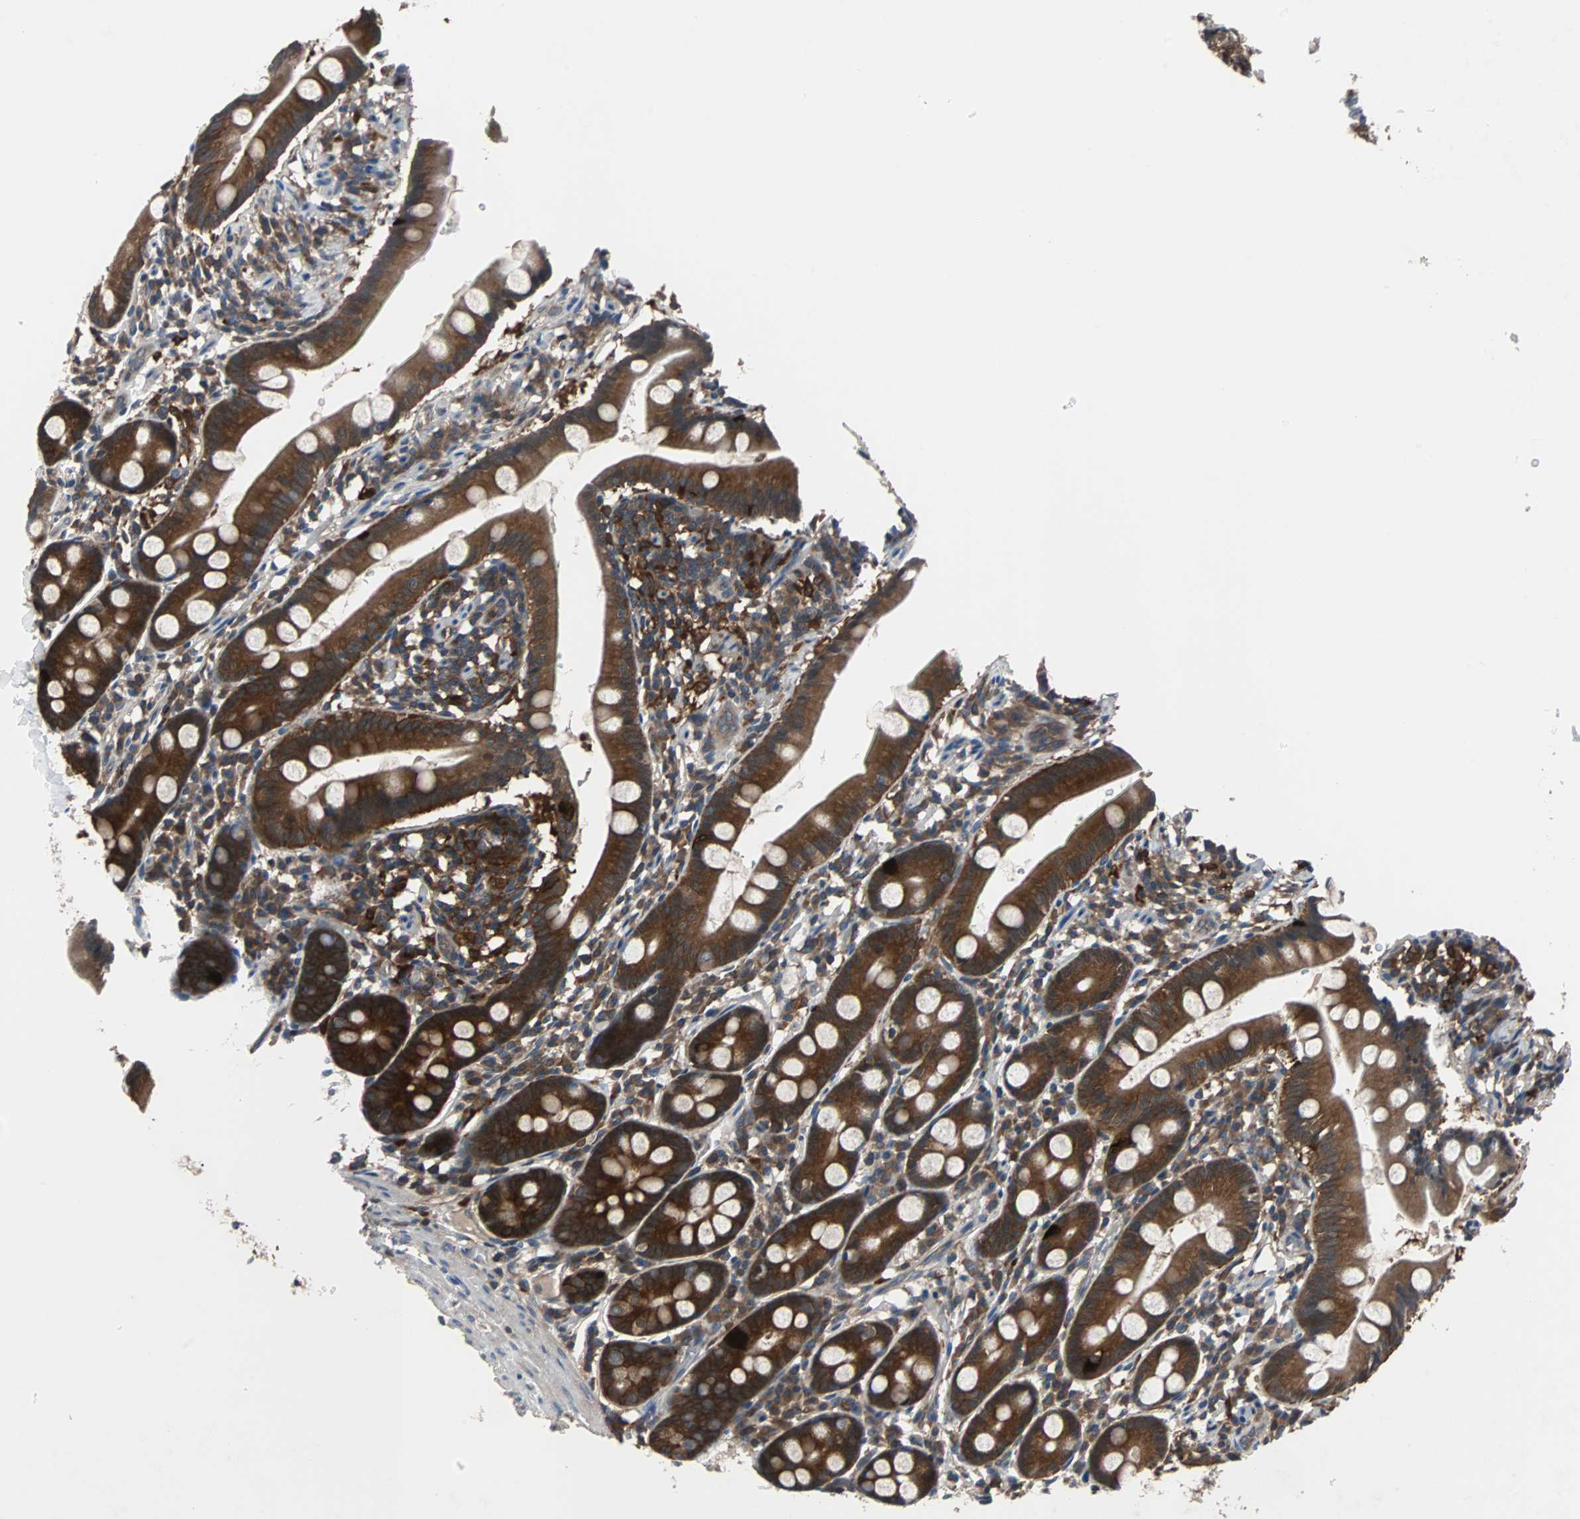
{"staining": {"intensity": "strong", "quantity": ">75%", "location": "cytoplasmic/membranous"}, "tissue": "duodenum", "cell_type": "Glandular cells", "image_type": "normal", "snomed": [{"axis": "morphology", "description": "Normal tissue, NOS"}, {"axis": "topography", "description": "Duodenum"}], "caption": "Strong cytoplasmic/membranous staining for a protein is identified in approximately >75% of glandular cells of unremarkable duodenum using immunohistochemistry.", "gene": "PAK1", "patient": {"sex": "male", "age": 50}}